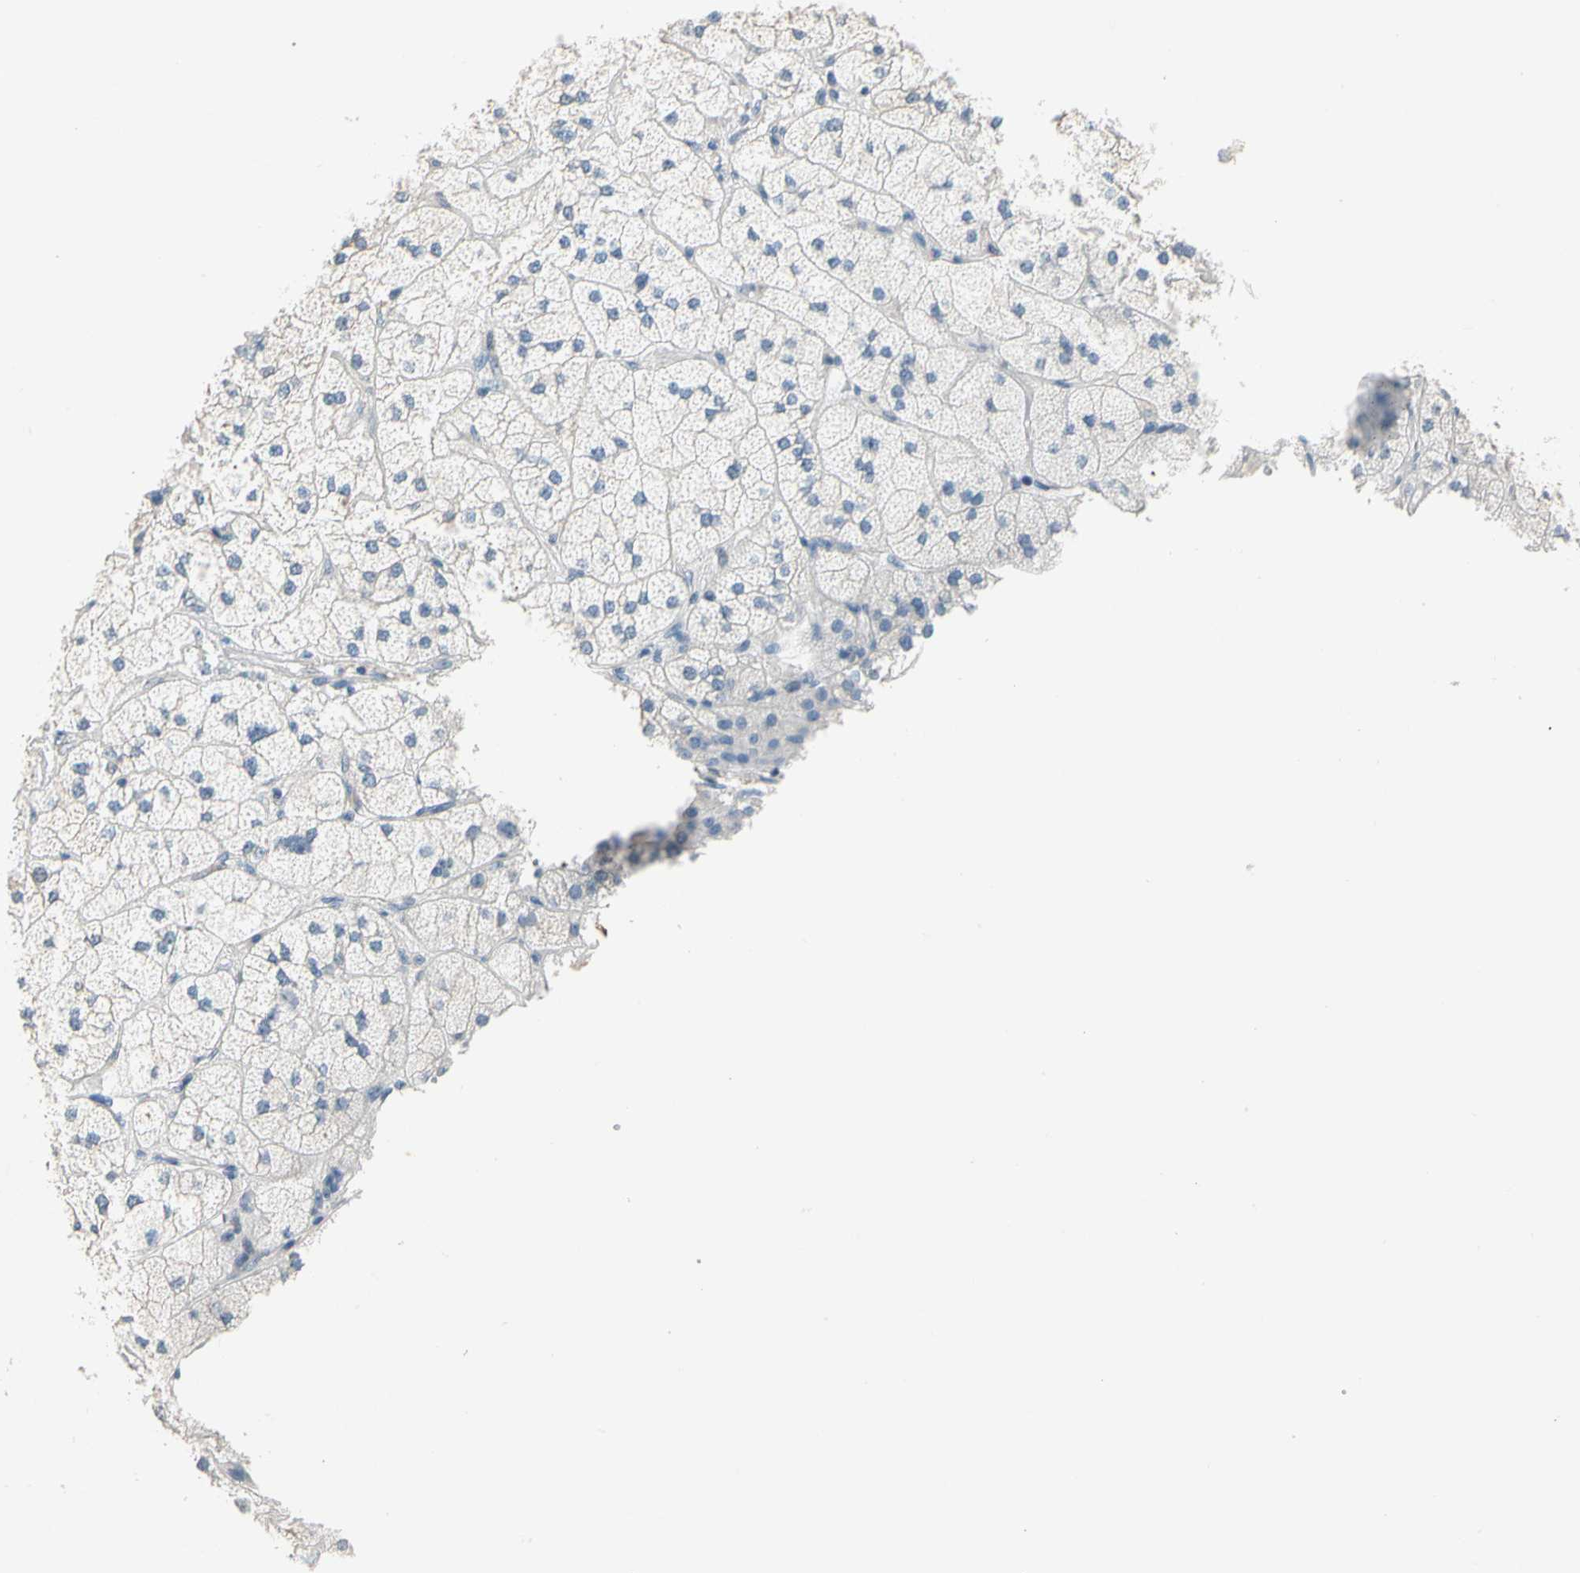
{"staining": {"intensity": "weak", "quantity": "<25%", "location": "cytoplasmic/membranous"}, "tissue": "adrenal gland", "cell_type": "Glandular cells", "image_type": "normal", "snomed": [{"axis": "morphology", "description": "Normal tissue, NOS"}, {"axis": "topography", "description": "Adrenal gland"}], "caption": "An immunohistochemistry image of unremarkable adrenal gland is shown. There is no staining in glandular cells of adrenal gland.", "gene": "STK40", "patient": {"sex": "female", "age": 60}}